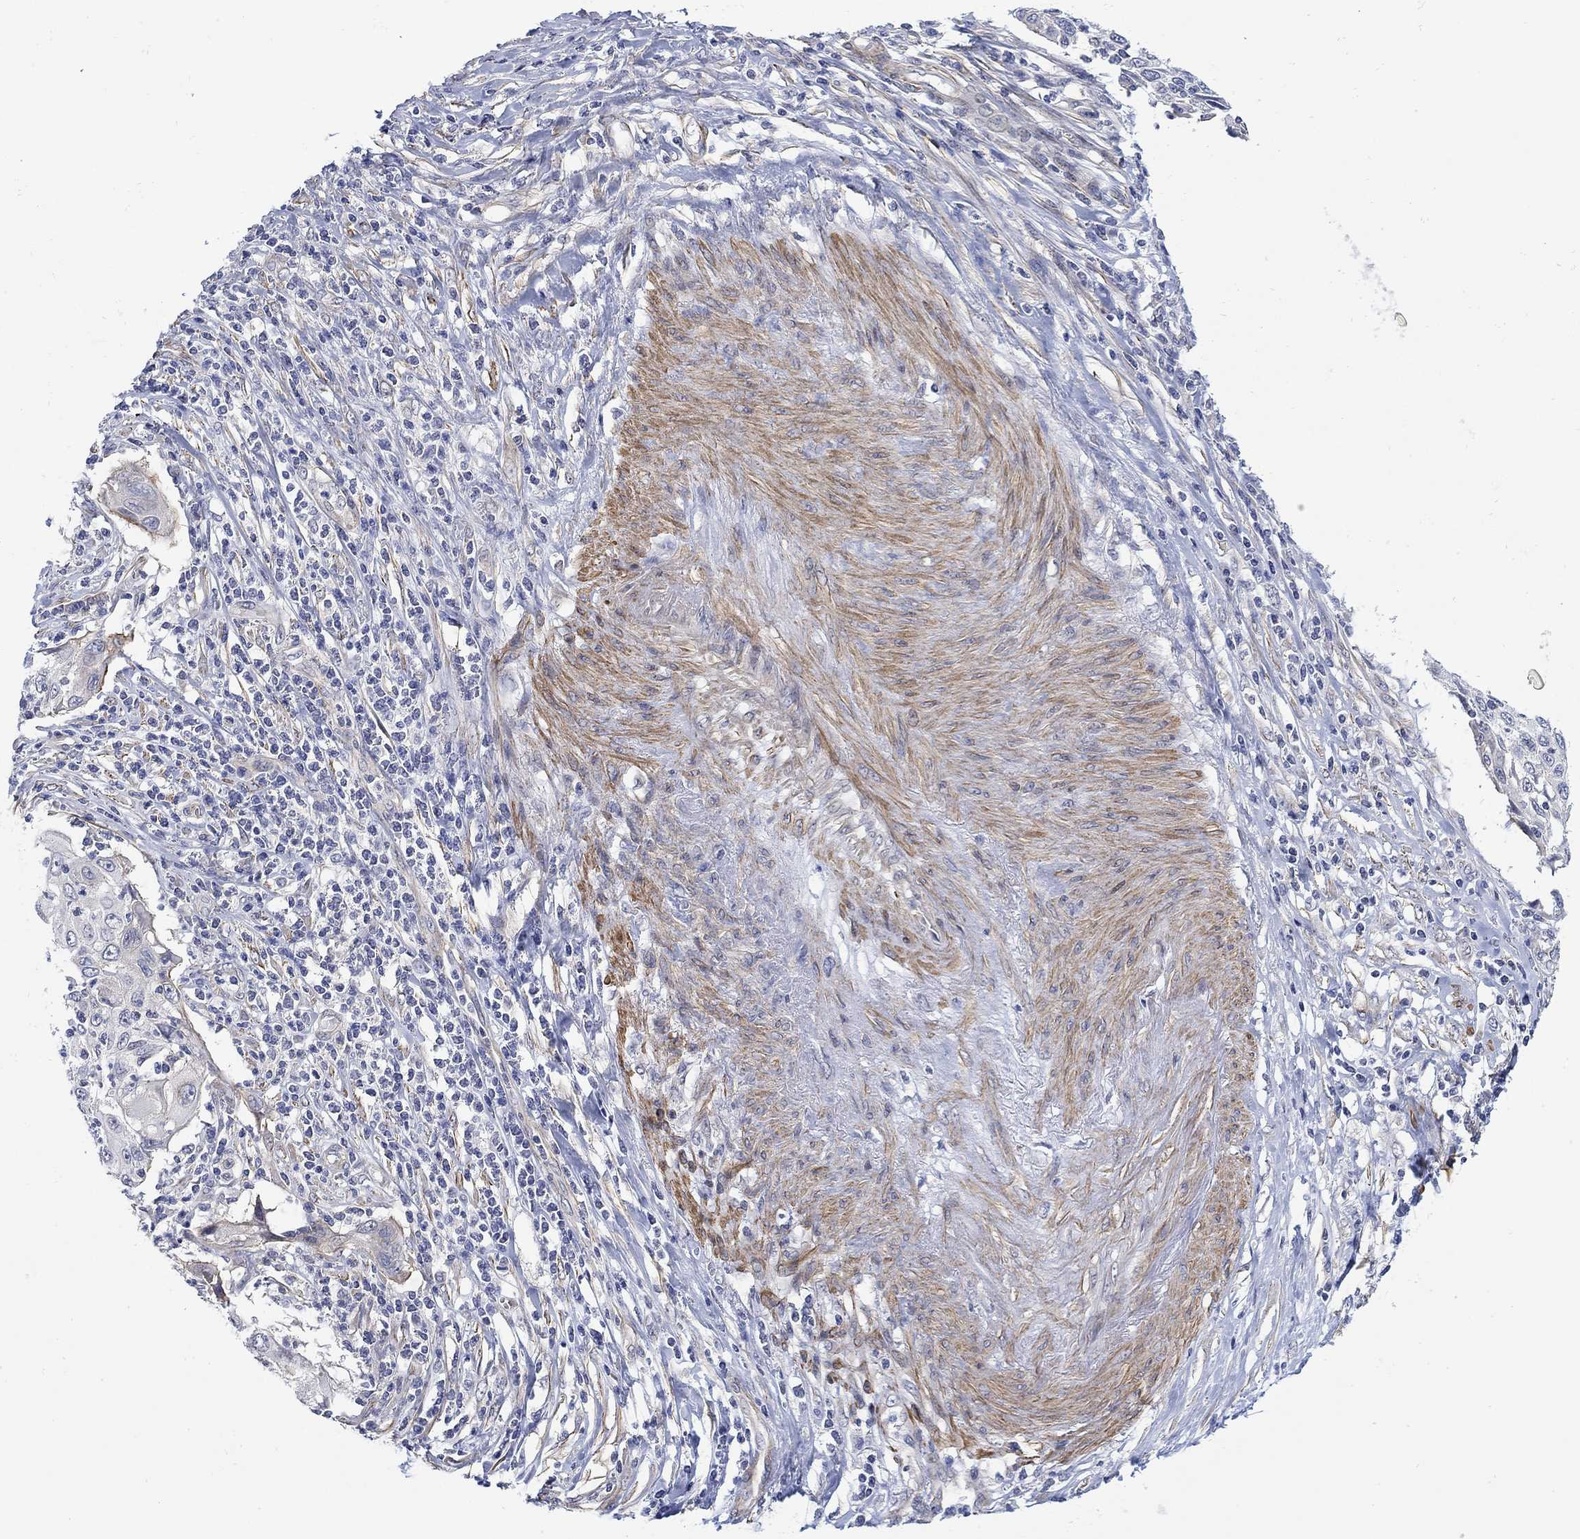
{"staining": {"intensity": "weak", "quantity": "<25%", "location": "cytoplasmic/membranous"}, "tissue": "cervical cancer", "cell_type": "Tumor cells", "image_type": "cancer", "snomed": [{"axis": "morphology", "description": "Squamous cell carcinoma, NOS"}, {"axis": "topography", "description": "Cervix"}], "caption": "An immunohistochemistry histopathology image of cervical cancer is shown. There is no staining in tumor cells of cervical cancer.", "gene": "SCN7A", "patient": {"sex": "female", "age": 70}}